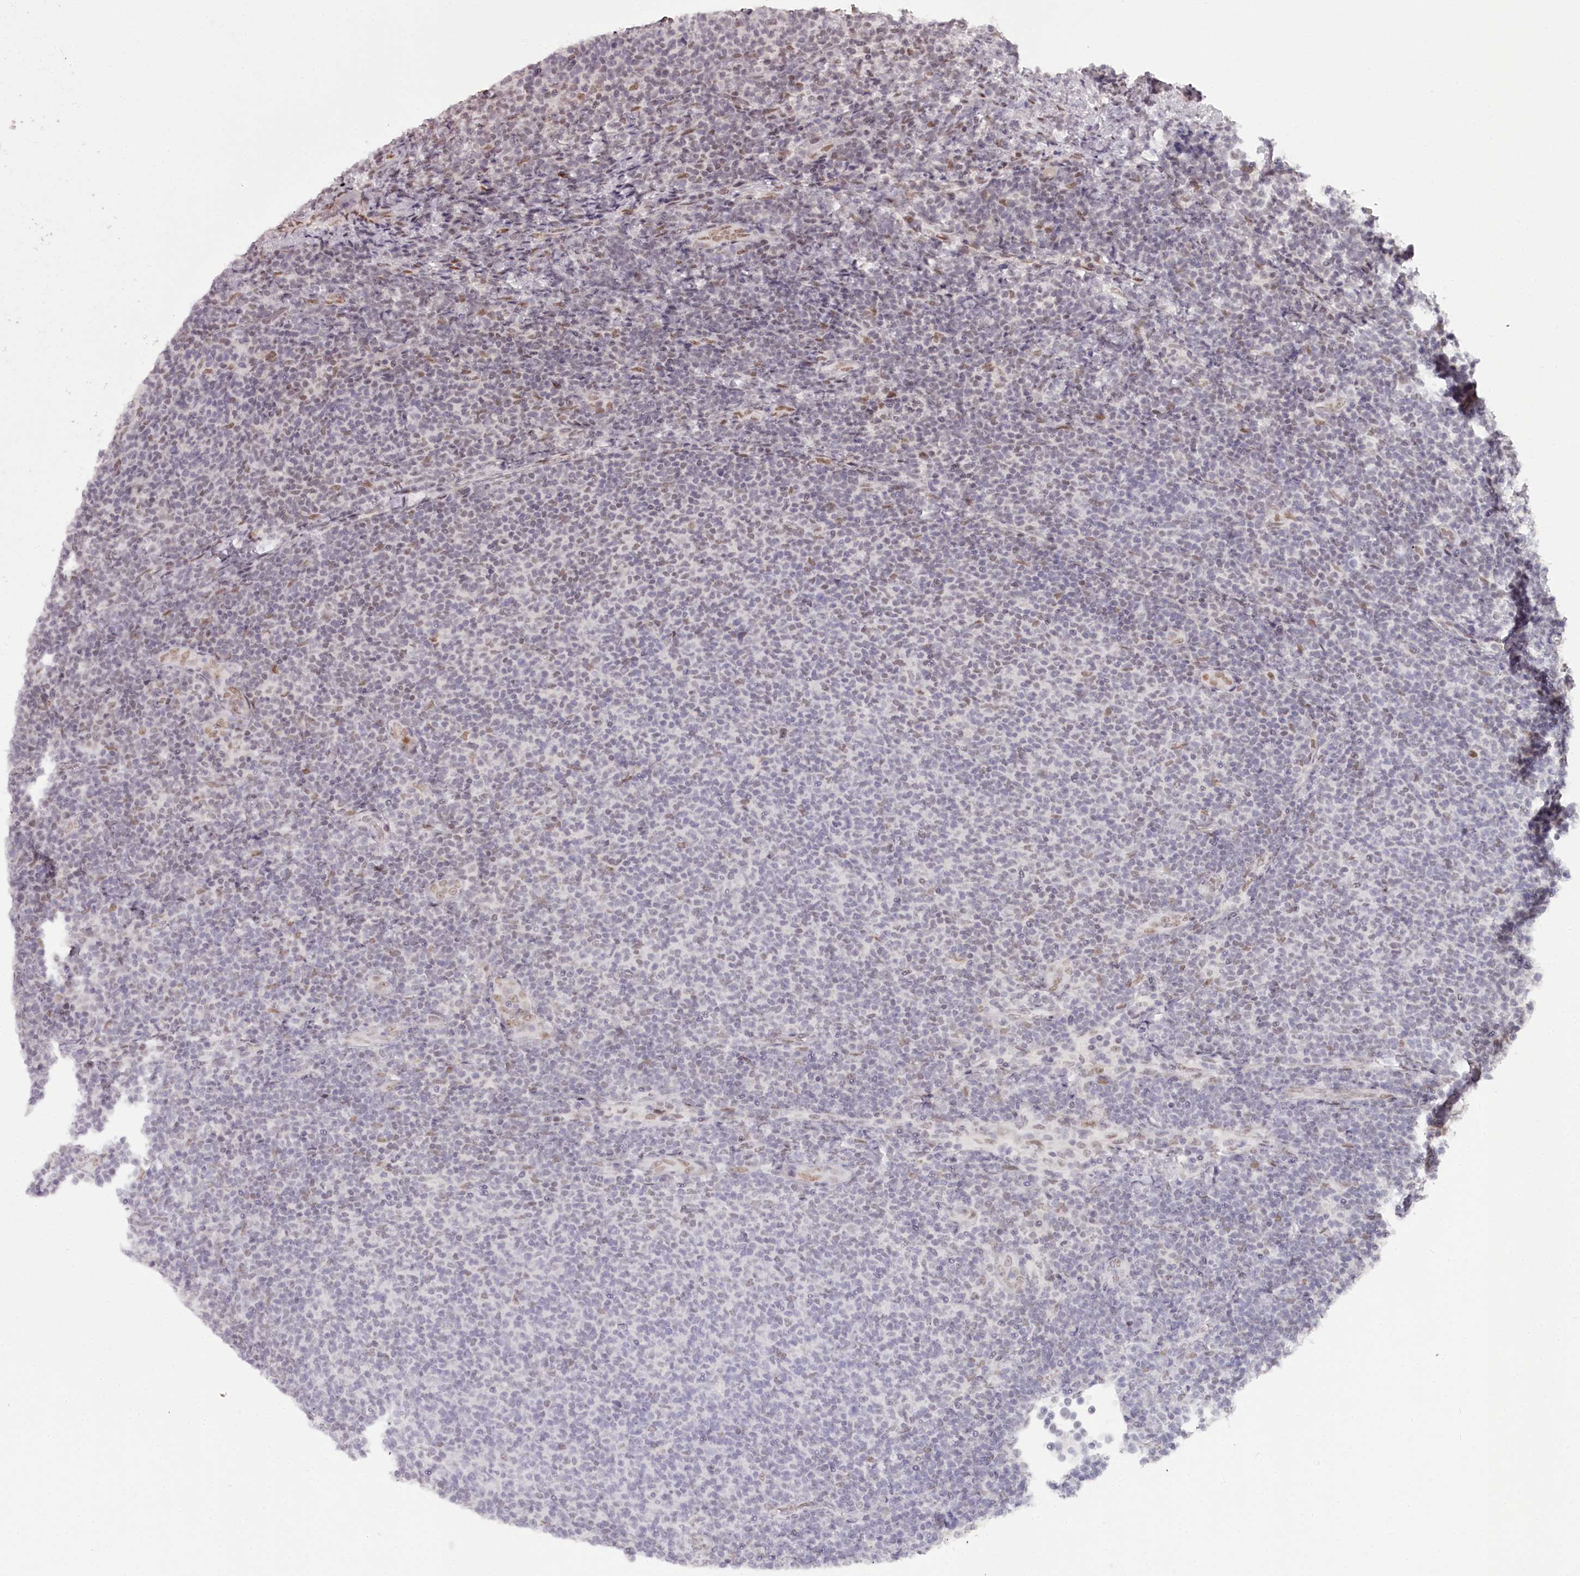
{"staining": {"intensity": "negative", "quantity": "none", "location": "none"}, "tissue": "lymphoma", "cell_type": "Tumor cells", "image_type": "cancer", "snomed": [{"axis": "morphology", "description": "Malignant lymphoma, non-Hodgkin's type, Low grade"}, {"axis": "topography", "description": "Lymph node"}], "caption": "The immunohistochemistry micrograph has no significant expression in tumor cells of low-grade malignant lymphoma, non-Hodgkin's type tissue.", "gene": "THYN1", "patient": {"sex": "male", "age": 66}}